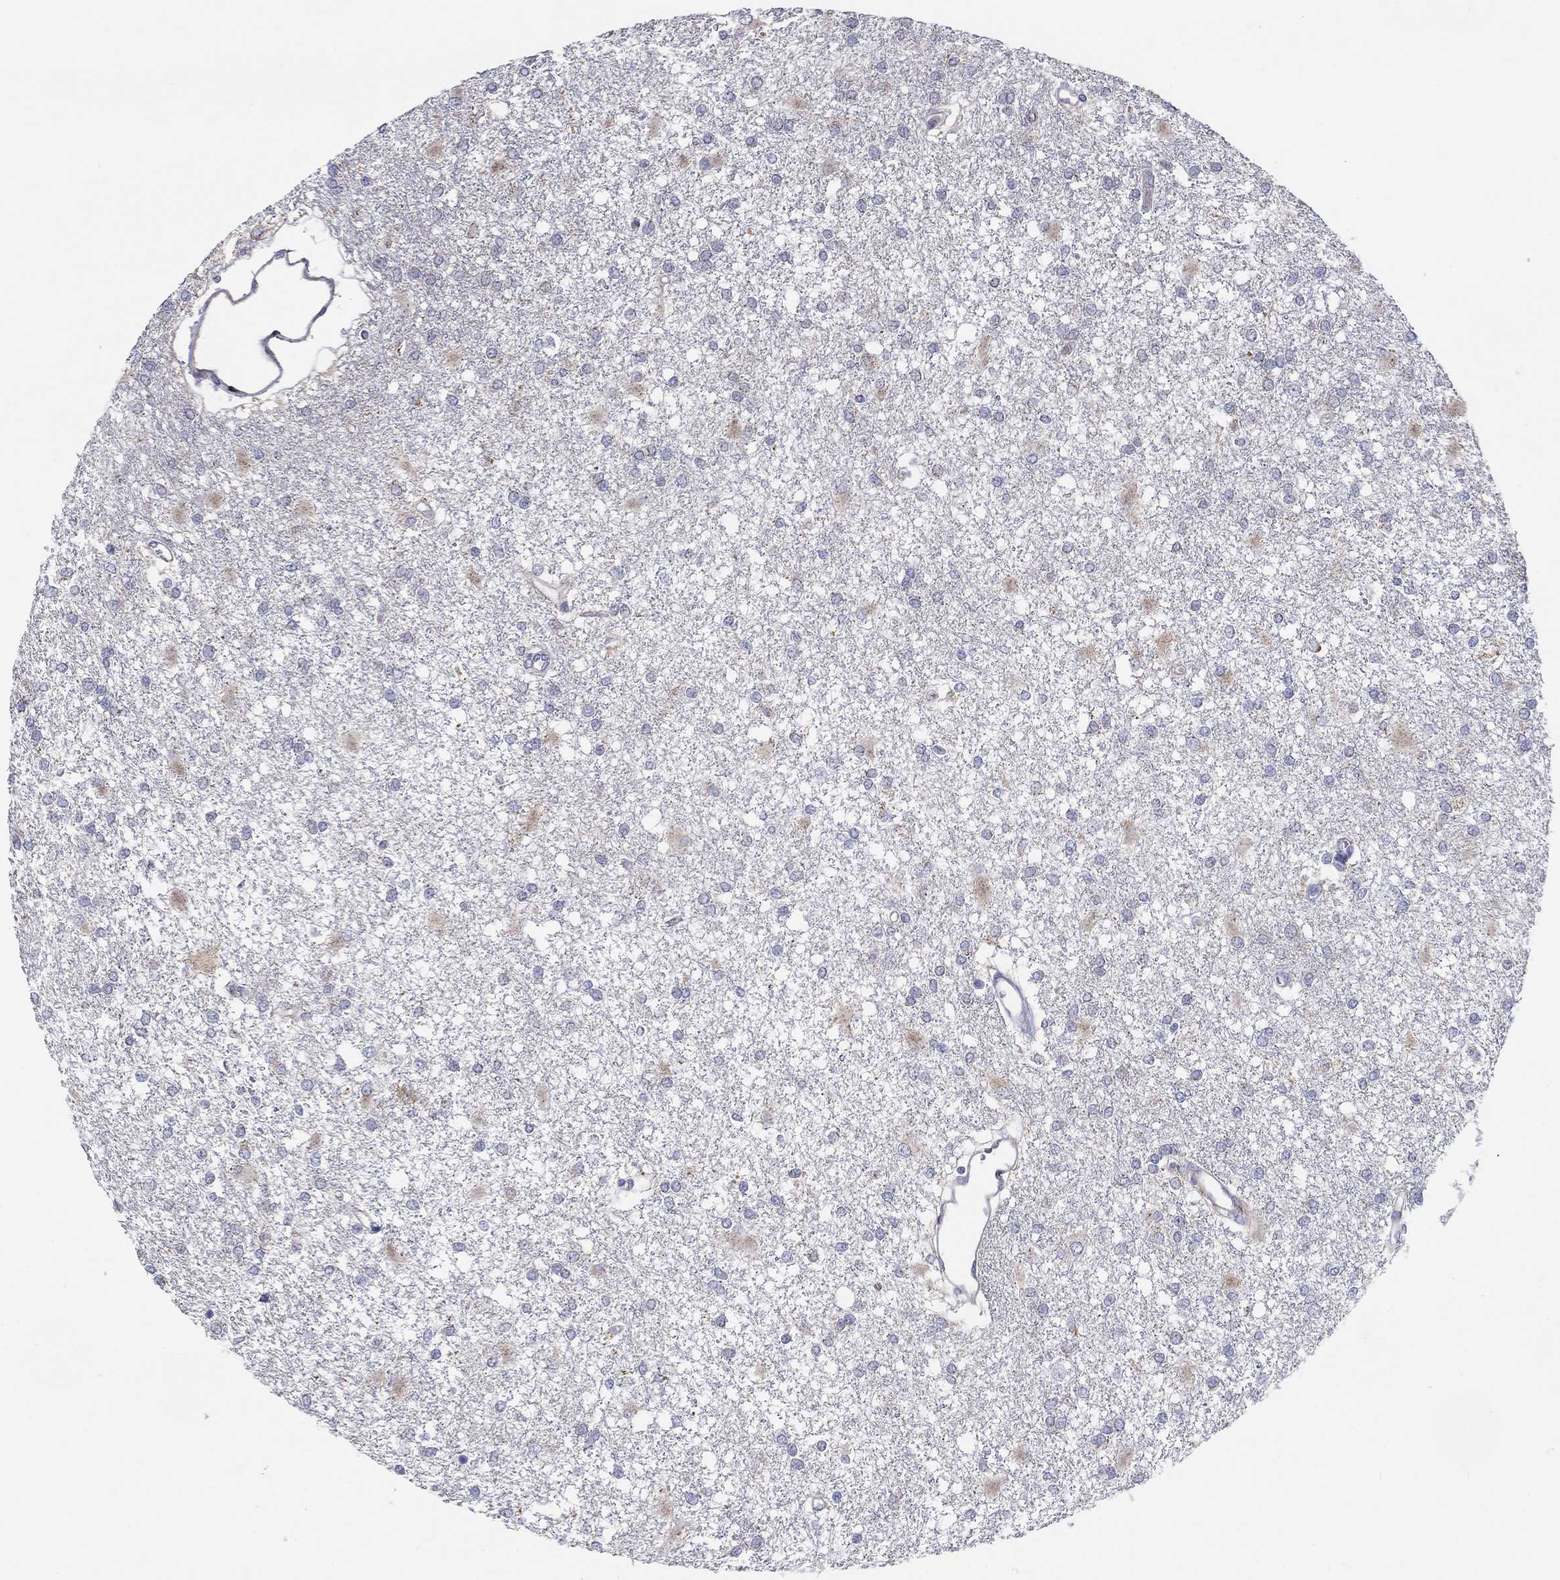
{"staining": {"intensity": "negative", "quantity": "none", "location": "none"}, "tissue": "glioma", "cell_type": "Tumor cells", "image_type": "cancer", "snomed": [{"axis": "morphology", "description": "Glioma, malignant, High grade"}, {"axis": "topography", "description": "Cerebral cortex"}], "caption": "A histopathology image of malignant high-grade glioma stained for a protein shows no brown staining in tumor cells.", "gene": "BCO2", "patient": {"sex": "male", "age": 79}}